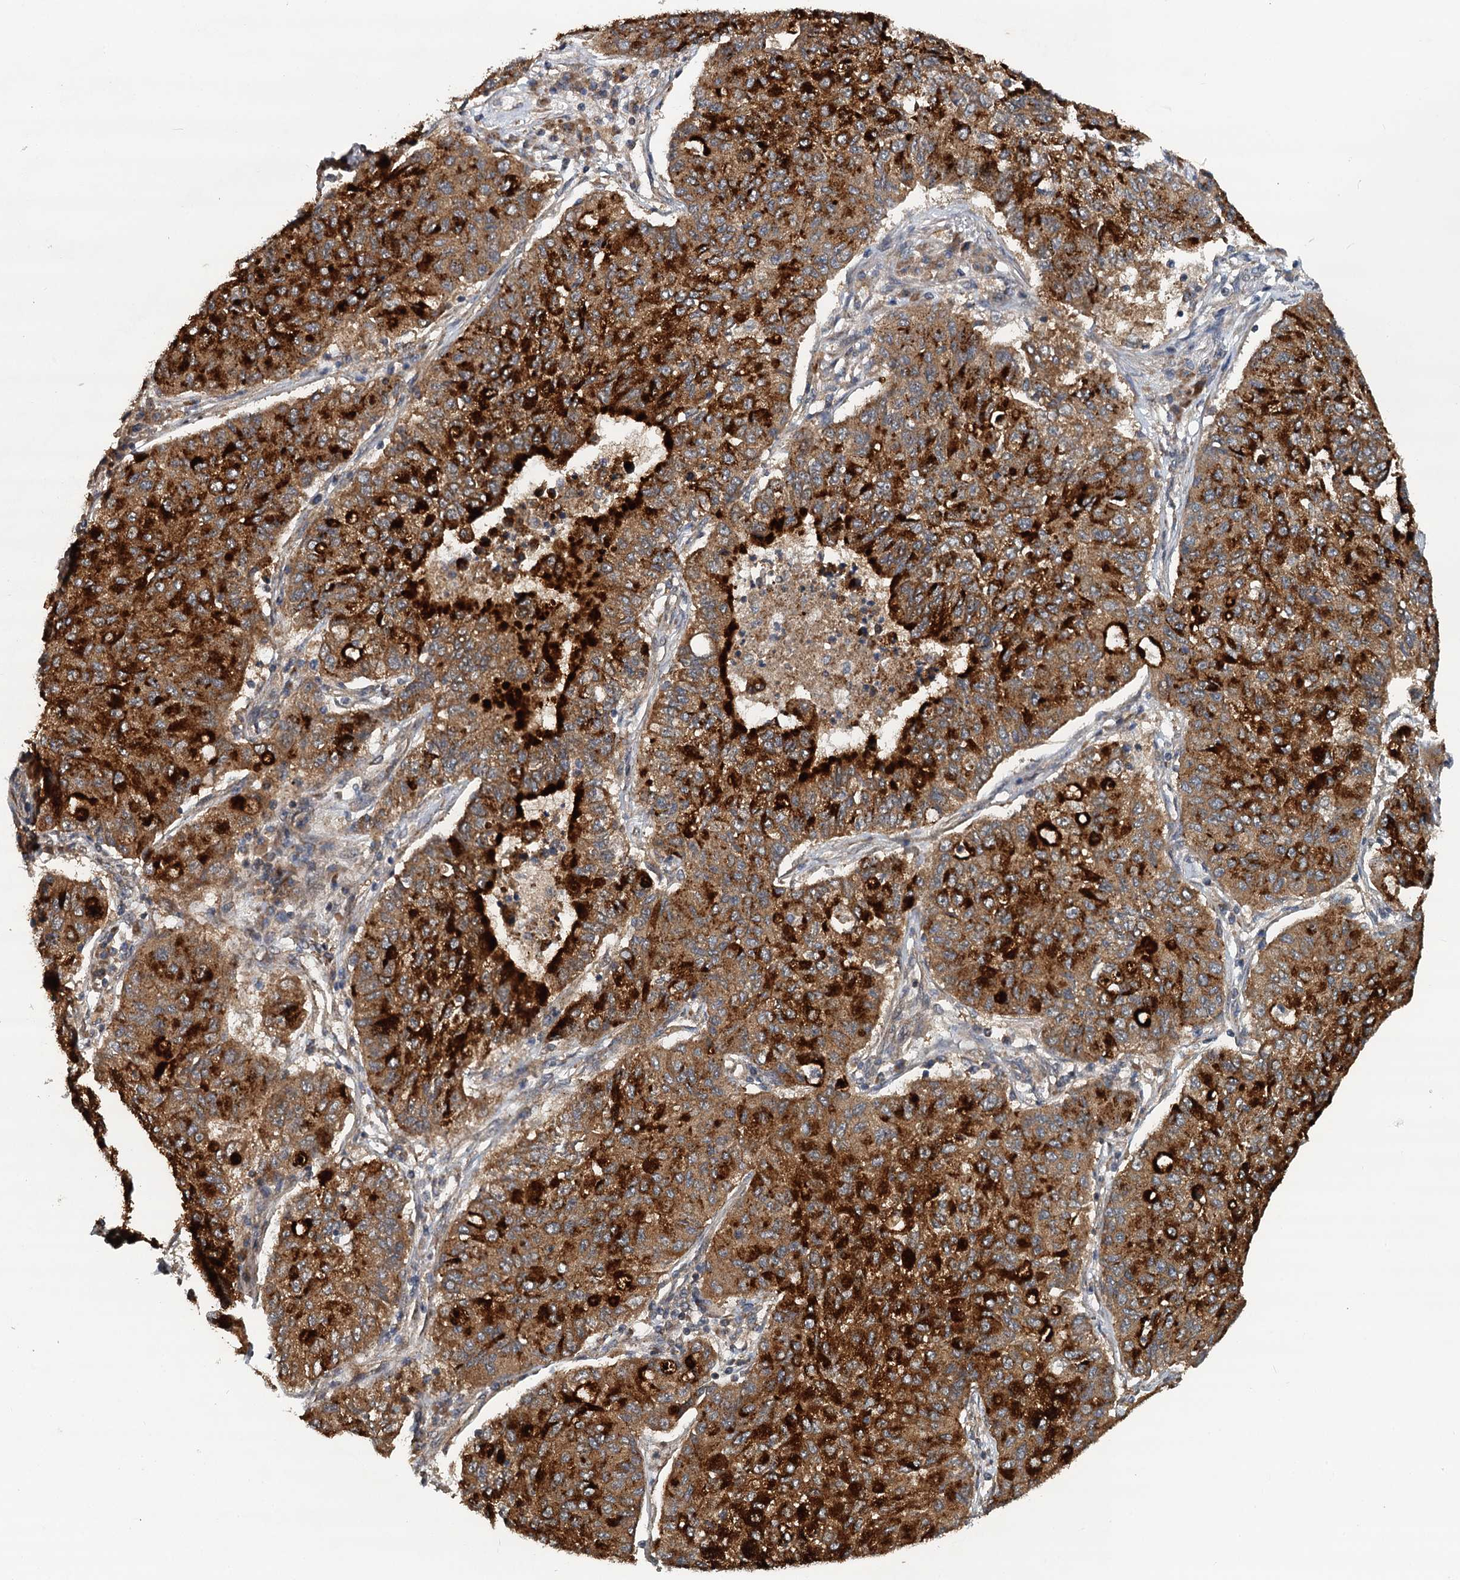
{"staining": {"intensity": "strong", "quantity": ">75%", "location": "cytoplasmic/membranous"}, "tissue": "lung cancer", "cell_type": "Tumor cells", "image_type": "cancer", "snomed": [{"axis": "morphology", "description": "Squamous cell carcinoma, NOS"}, {"axis": "topography", "description": "Lung"}], "caption": "Immunohistochemical staining of human lung squamous cell carcinoma shows high levels of strong cytoplasmic/membranous protein expression in about >75% of tumor cells.", "gene": "LRRK2", "patient": {"sex": "male", "age": 74}}